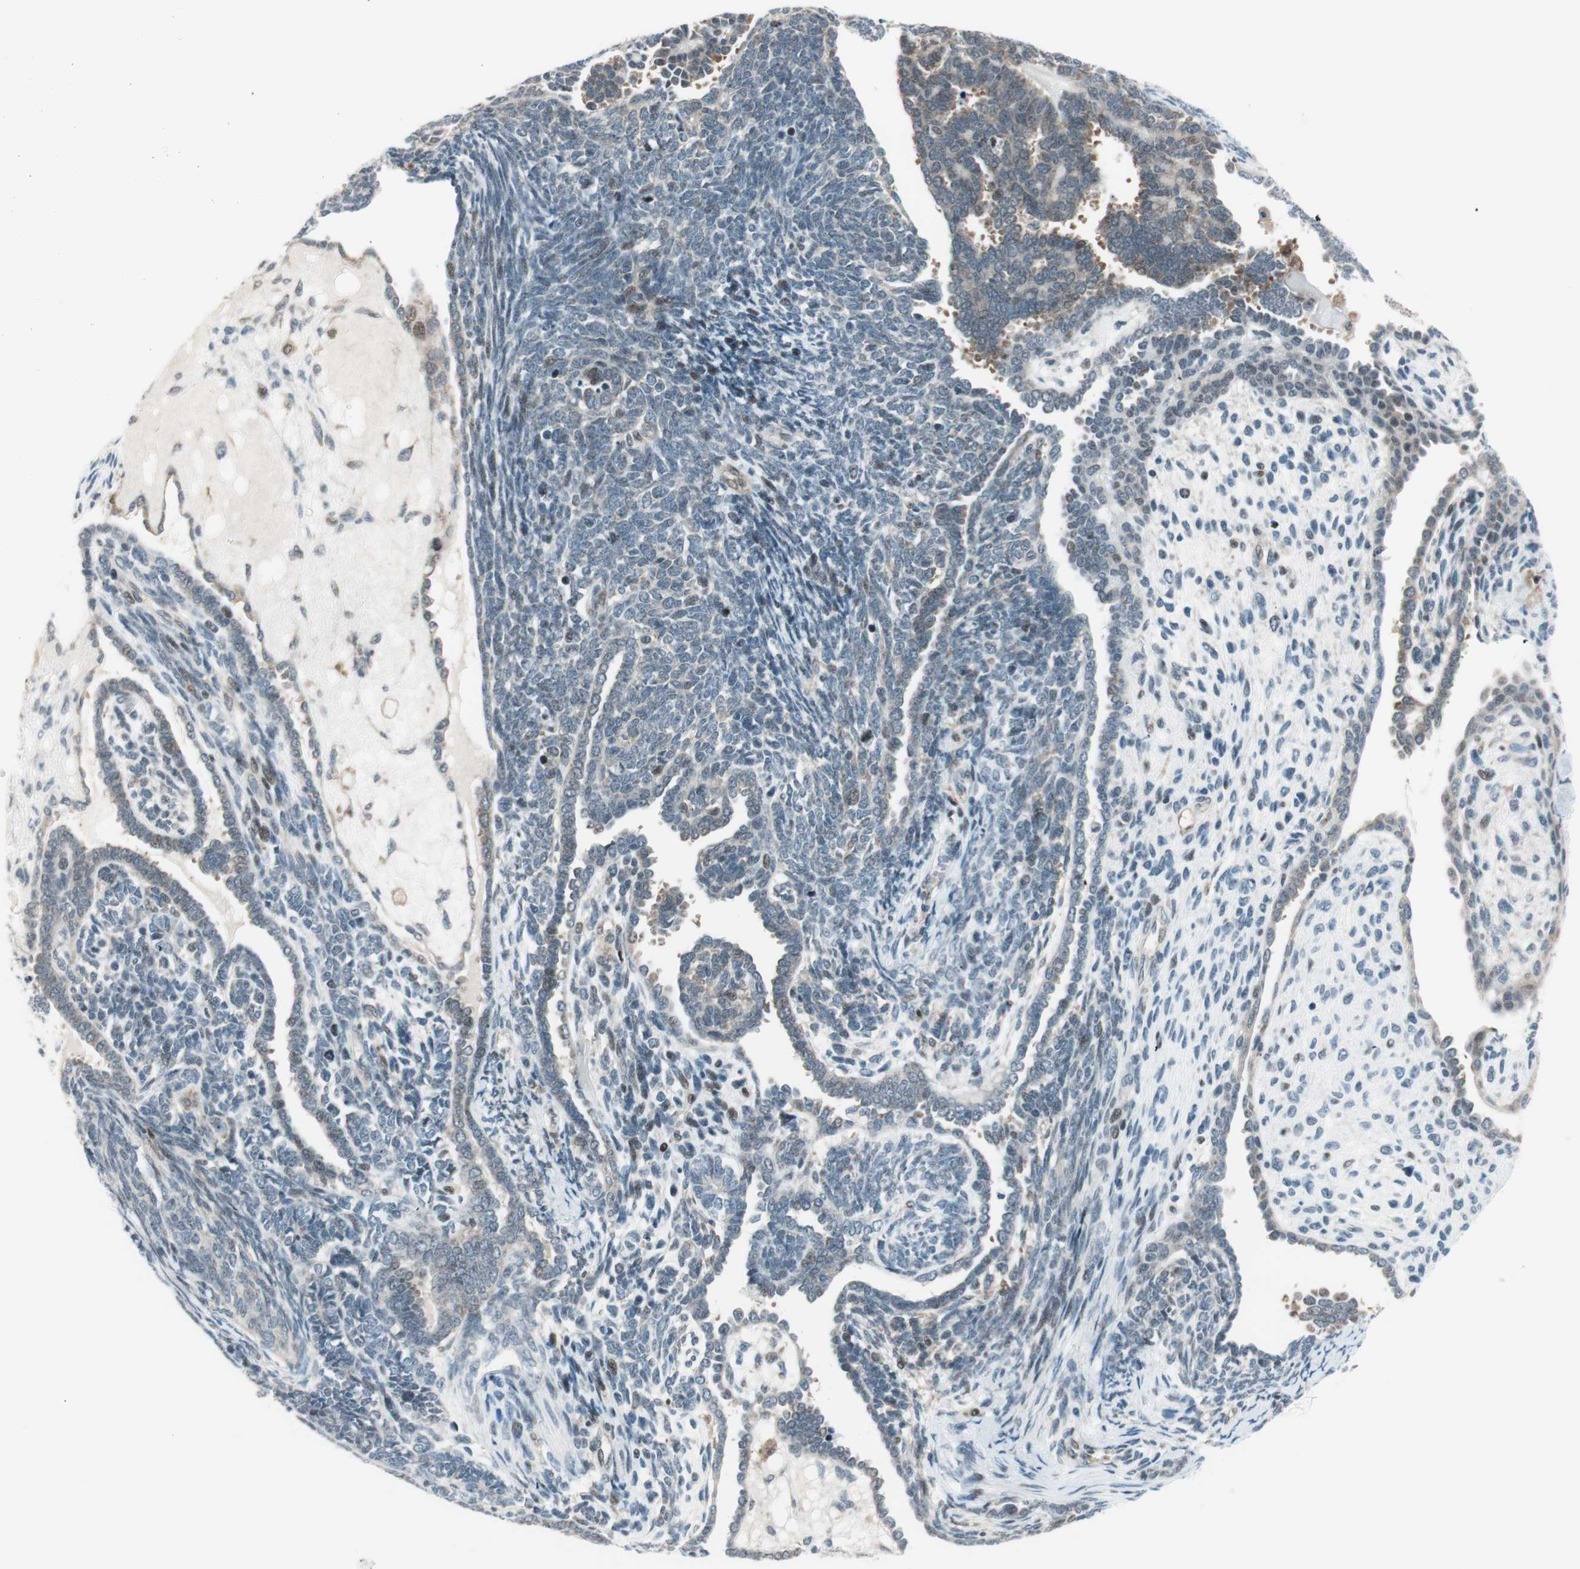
{"staining": {"intensity": "weak", "quantity": "<25%", "location": "cytoplasmic/membranous"}, "tissue": "endometrial cancer", "cell_type": "Tumor cells", "image_type": "cancer", "snomed": [{"axis": "morphology", "description": "Neoplasm, malignant, NOS"}, {"axis": "topography", "description": "Endometrium"}], "caption": "Tumor cells show no significant protein expression in endometrial neoplasm (malignant).", "gene": "TPT1", "patient": {"sex": "female", "age": 74}}